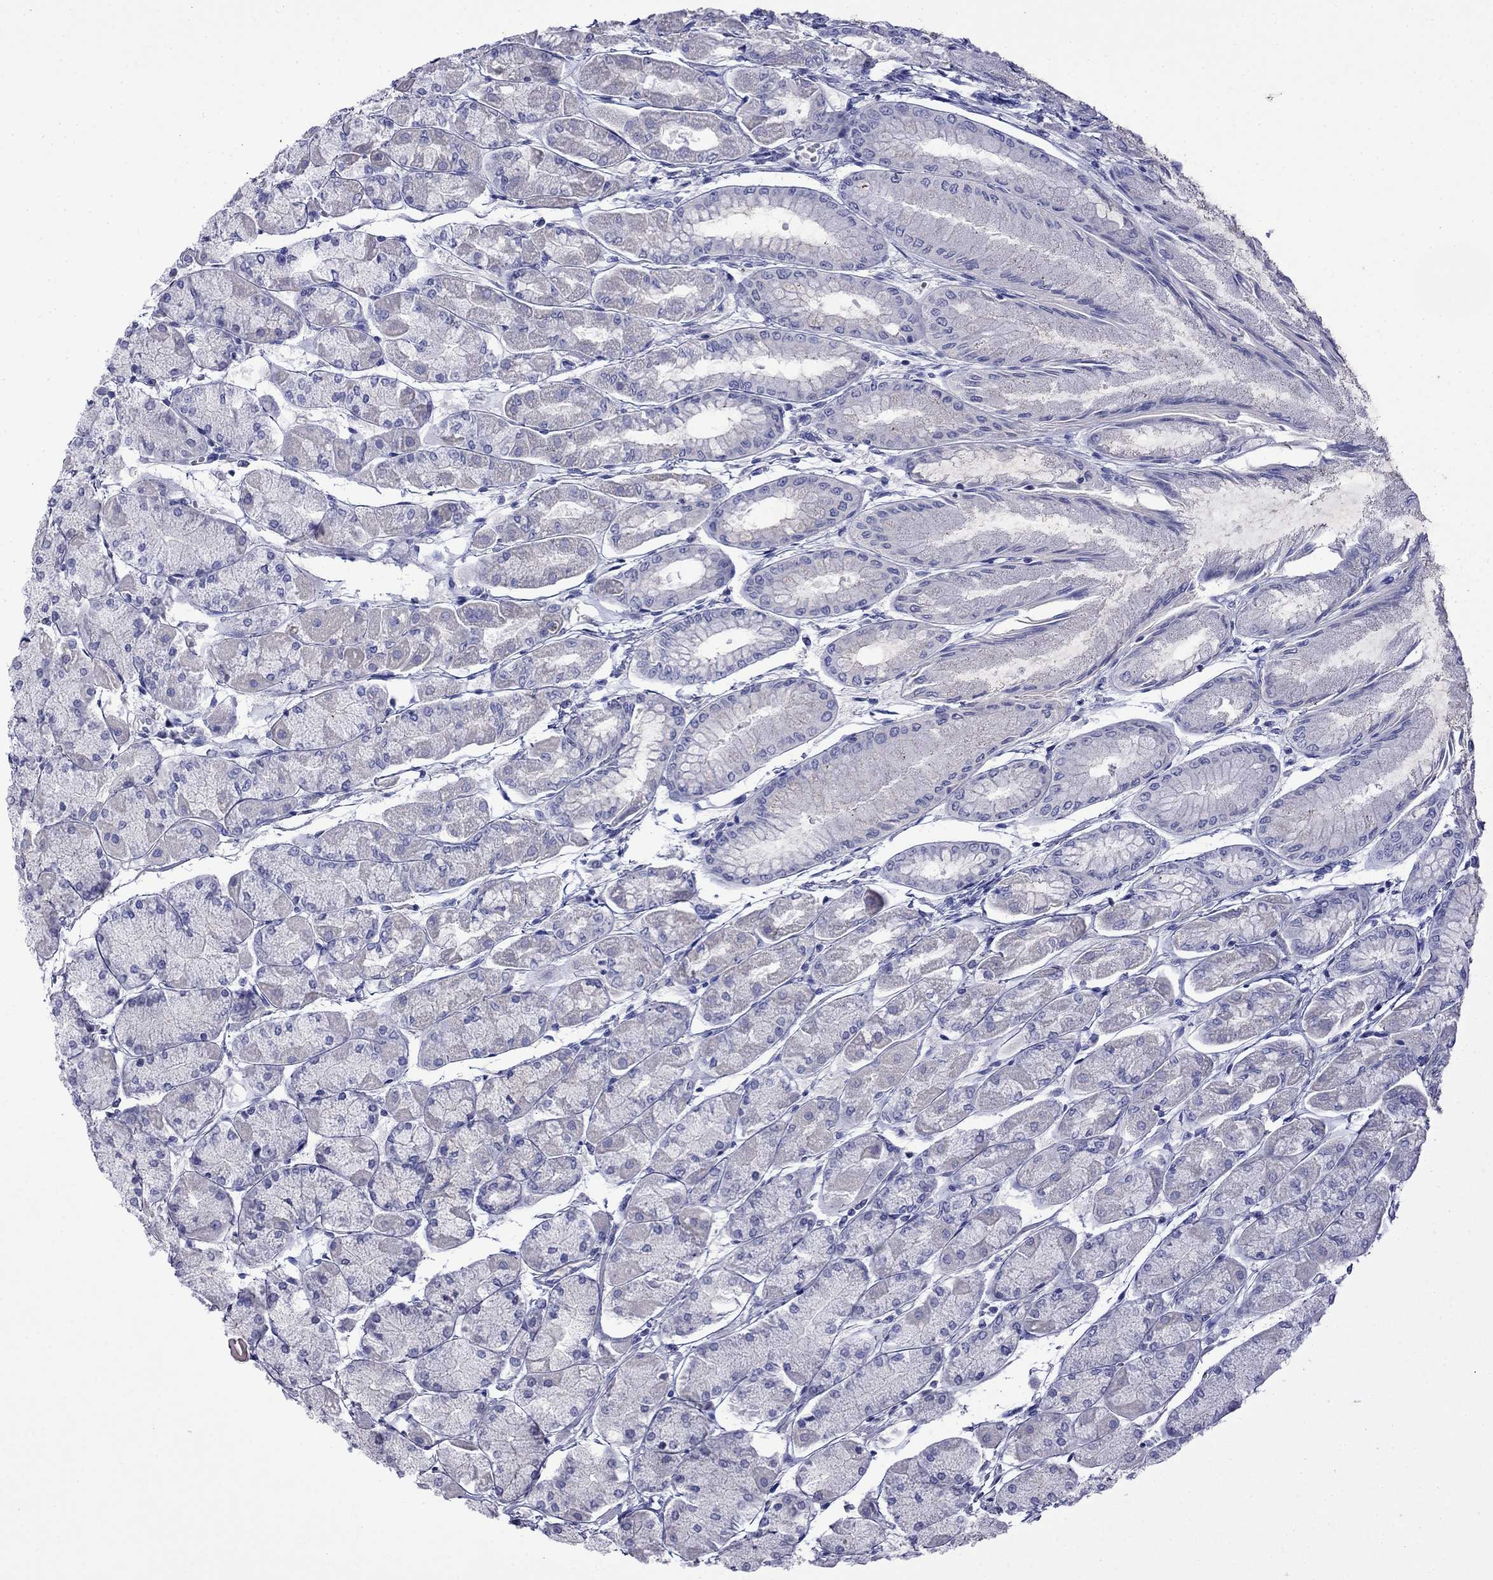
{"staining": {"intensity": "negative", "quantity": "none", "location": "none"}, "tissue": "stomach", "cell_type": "Glandular cells", "image_type": "normal", "snomed": [{"axis": "morphology", "description": "Normal tissue, NOS"}, {"axis": "topography", "description": "Stomach, upper"}], "caption": "Immunohistochemistry (IHC) micrograph of normal stomach stained for a protein (brown), which shows no staining in glandular cells. The staining is performed using DAB (3,3'-diaminobenzidine) brown chromogen with nuclei counter-stained in using hematoxylin.", "gene": "MYO15A", "patient": {"sex": "male", "age": 60}}